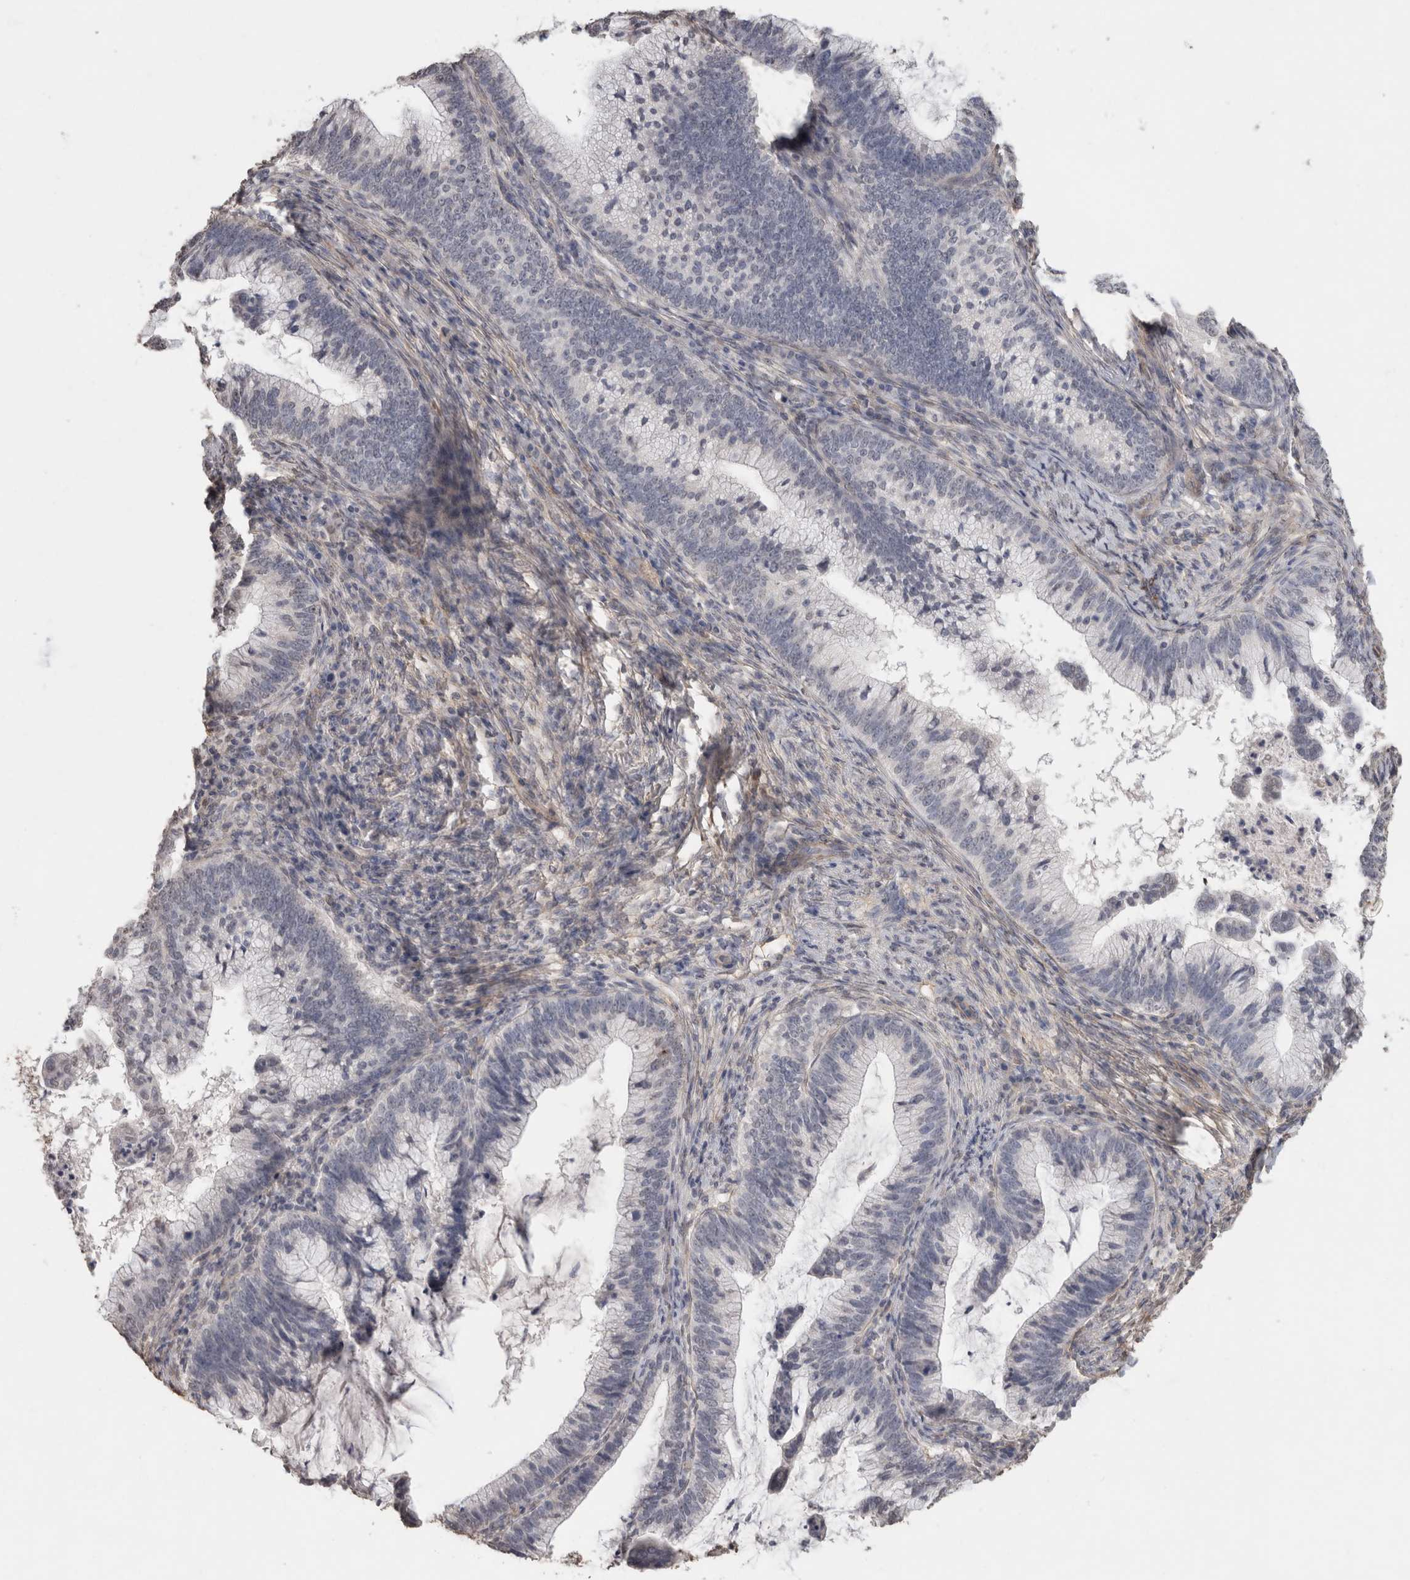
{"staining": {"intensity": "negative", "quantity": "none", "location": "none"}, "tissue": "cervical cancer", "cell_type": "Tumor cells", "image_type": "cancer", "snomed": [{"axis": "morphology", "description": "Adenocarcinoma, NOS"}, {"axis": "topography", "description": "Cervix"}], "caption": "The micrograph displays no significant expression in tumor cells of cervical cancer (adenocarcinoma). The staining was performed using DAB (3,3'-diaminobenzidine) to visualize the protein expression in brown, while the nuclei were stained in blue with hematoxylin (Magnification: 20x).", "gene": "RECK", "patient": {"sex": "female", "age": 36}}